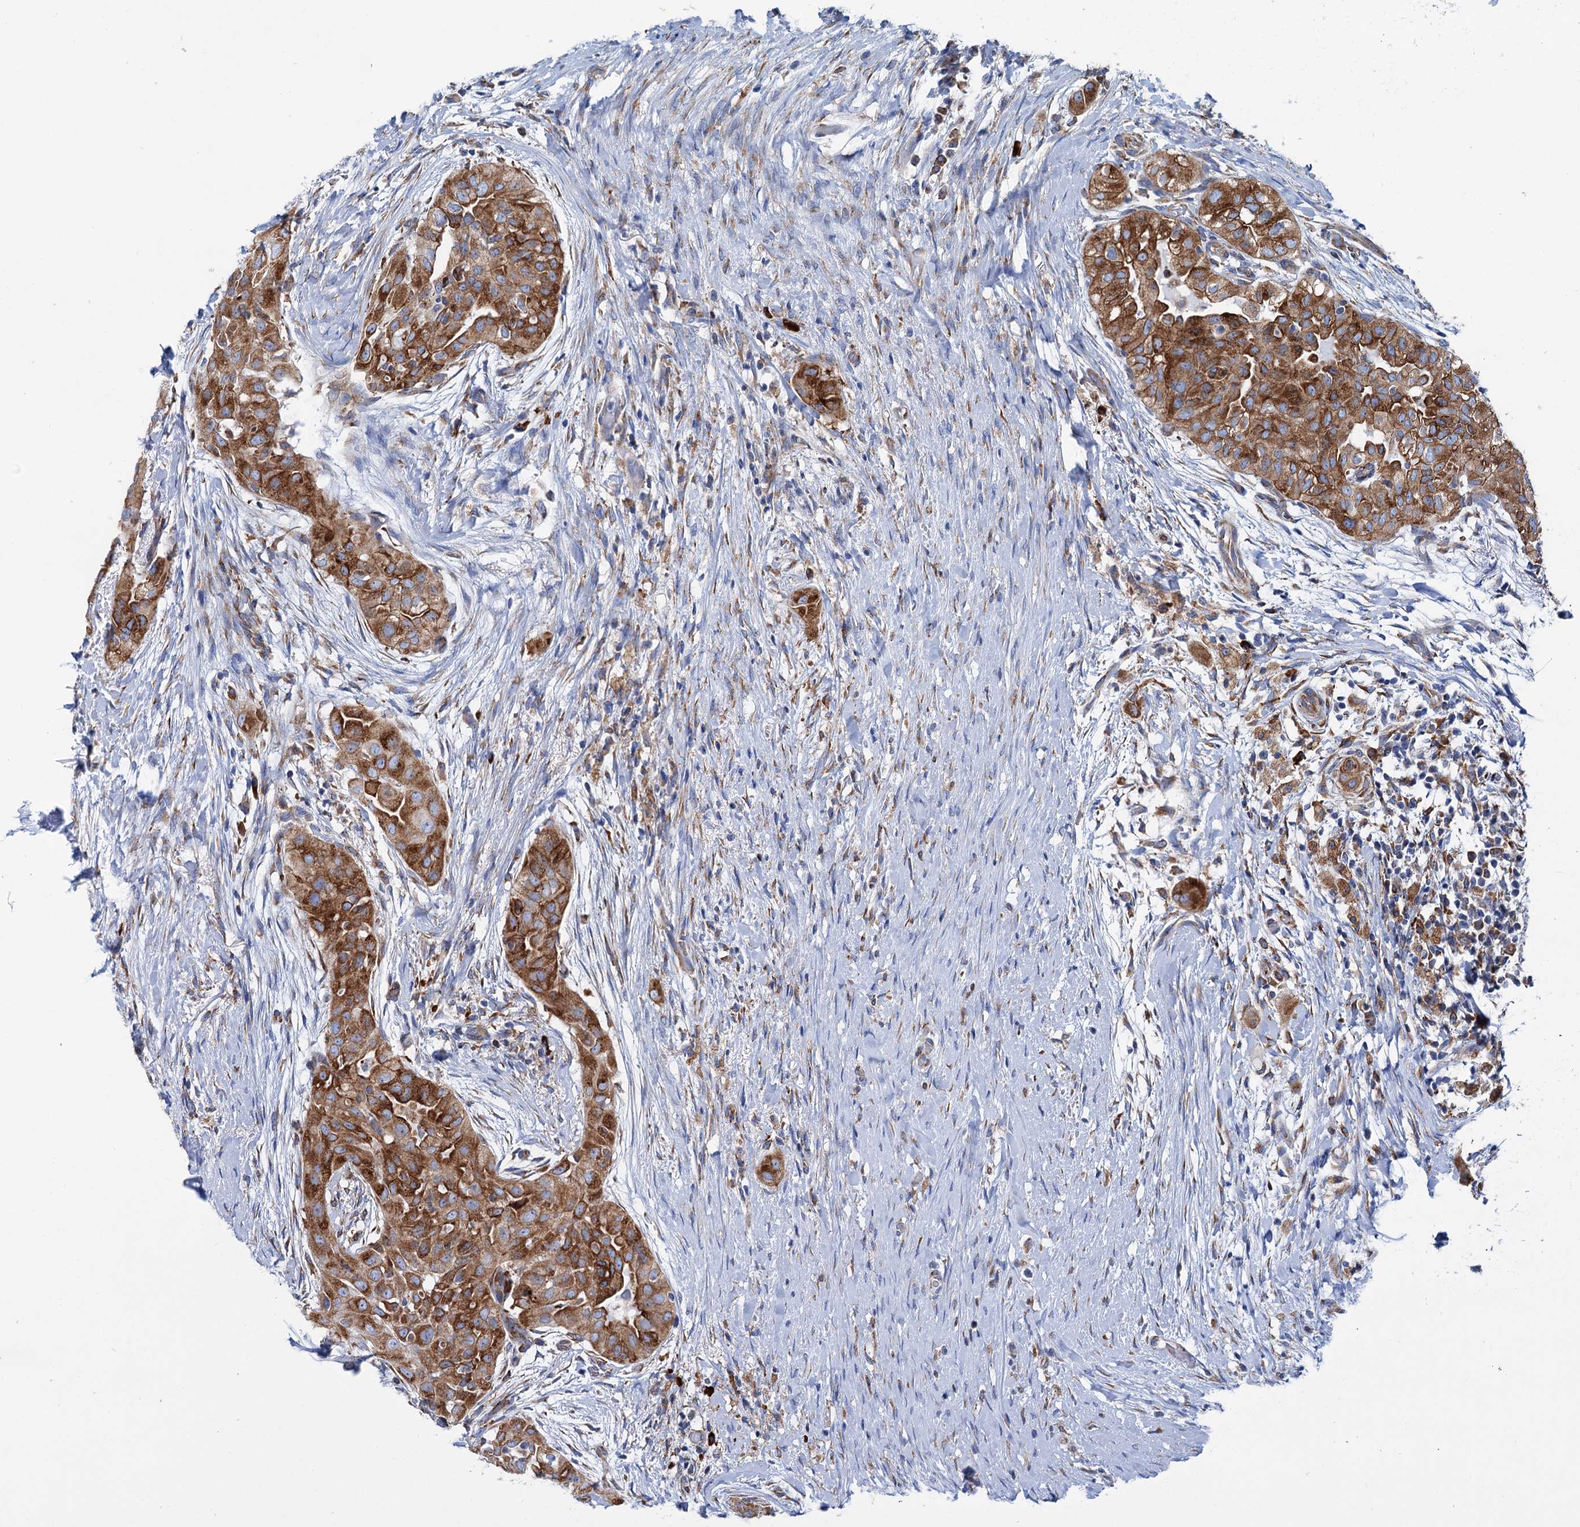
{"staining": {"intensity": "moderate", "quantity": ">75%", "location": "cytoplasmic/membranous"}, "tissue": "thyroid cancer", "cell_type": "Tumor cells", "image_type": "cancer", "snomed": [{"axis": "morphology", "description": "Papillary adenocarcinoma, NOS"}, {"axis": "topography", "description": "Thyroid gland"}], "caption": "Protein analysis of thyroid cancer tissue shows moderate cytoplasmic/membranous positivity in about >75% of tumor cells. Using DAB (brown) and hematoxylin (blue) stains, captured at high magnification using brightfield microscopy.", "gene": "SHE", "patient": {"sex": "female", "age": 59}}